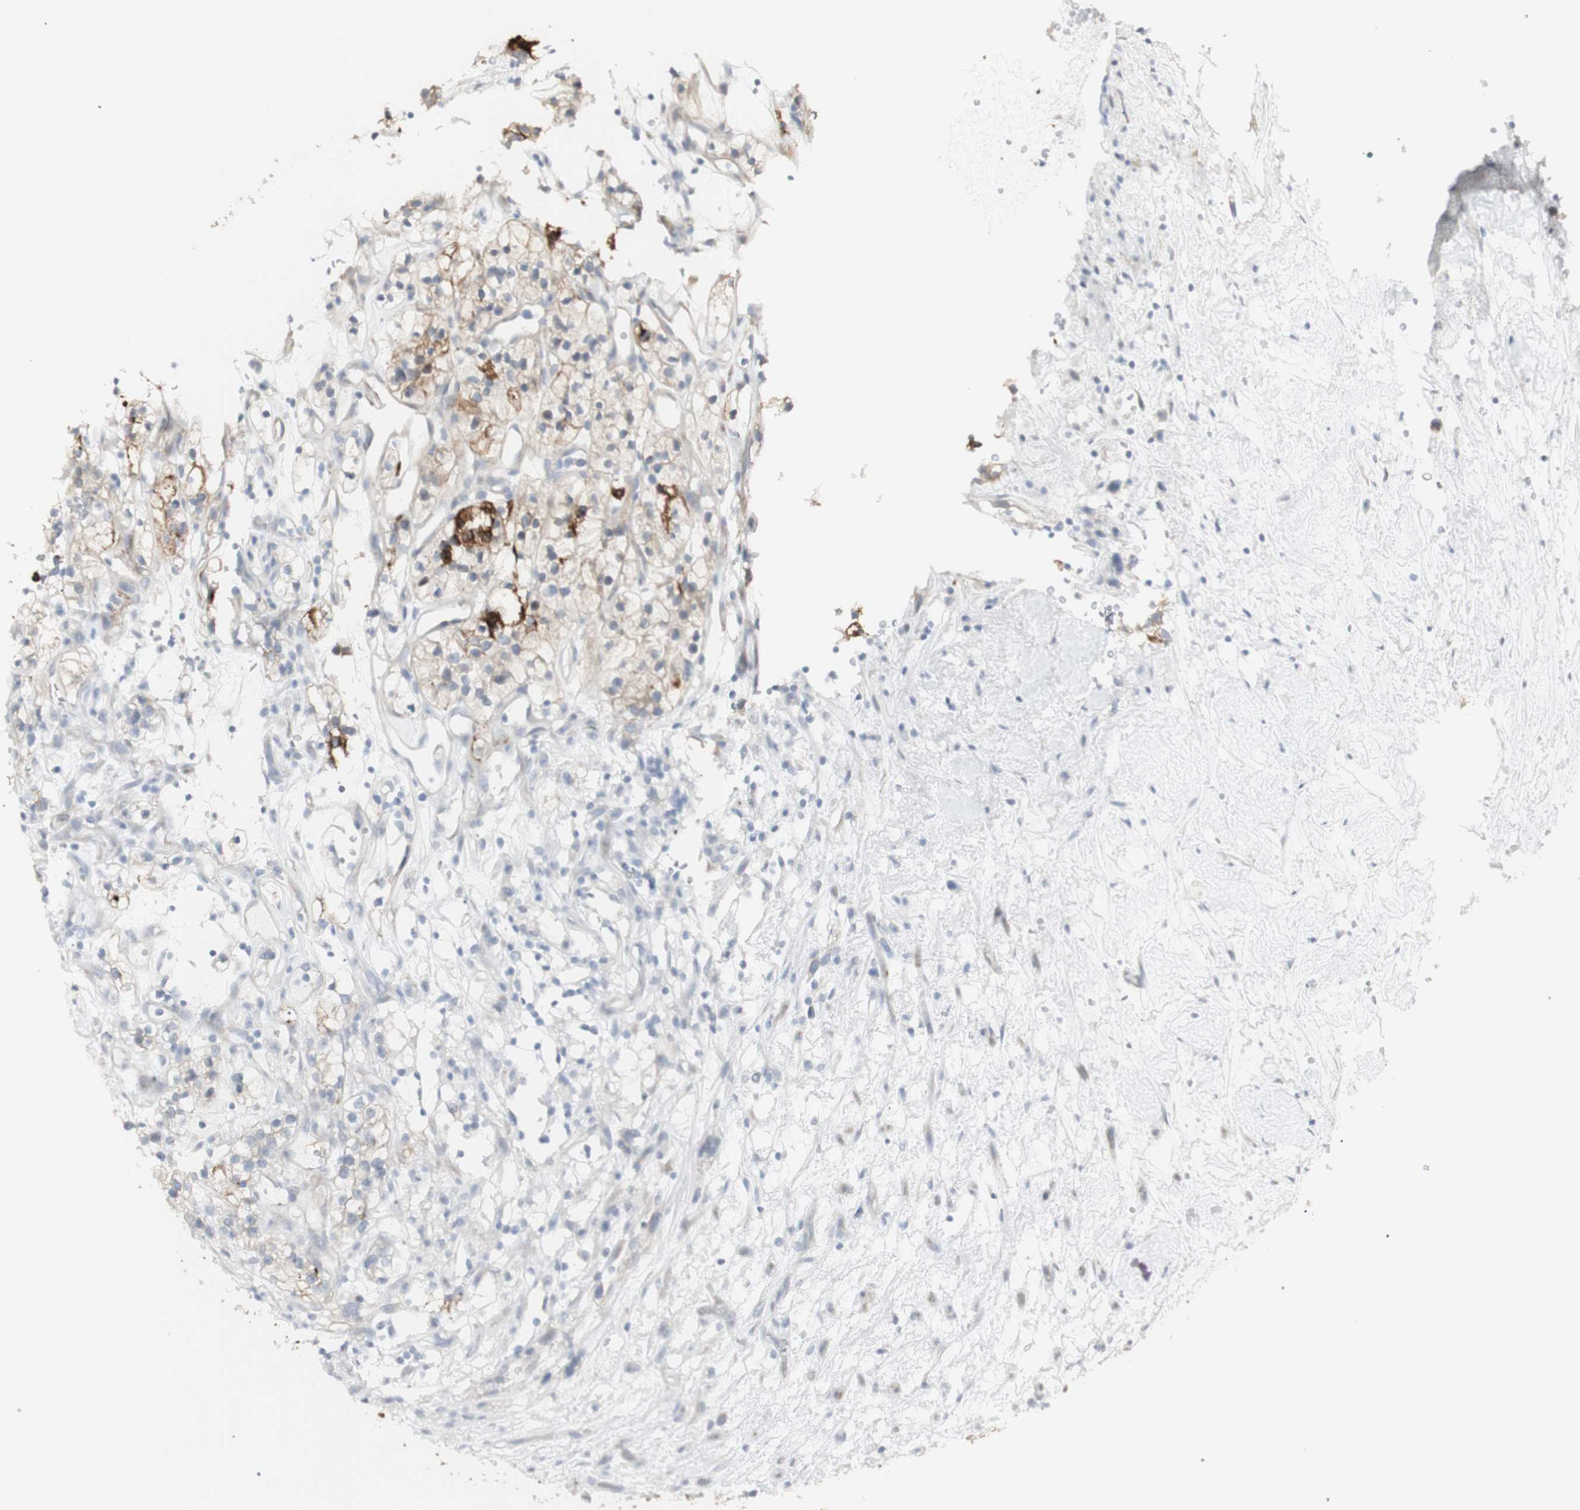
{"staining": {"intensity": "moderate", "quantity": "<25%", "location": "cytoplasmic/membranous"}, "tissue": "renal cancer", "cell_type": "Tumor cells", "image_type": "cancer", "snomed": [{"axis": "morphology", "description": "Adenocarcinoma, NOS"}, {"axis": "topography", "description": "Kidney"}], "caption": "This is a photomicrograph of immunohistochemistry staining of adenocarcinoma (renal), which shows moderate staining in the cytoplasmic/membranous of tumor cells.", "gene": "NDST4", "patient": {"sex": "female", "age": 57}}